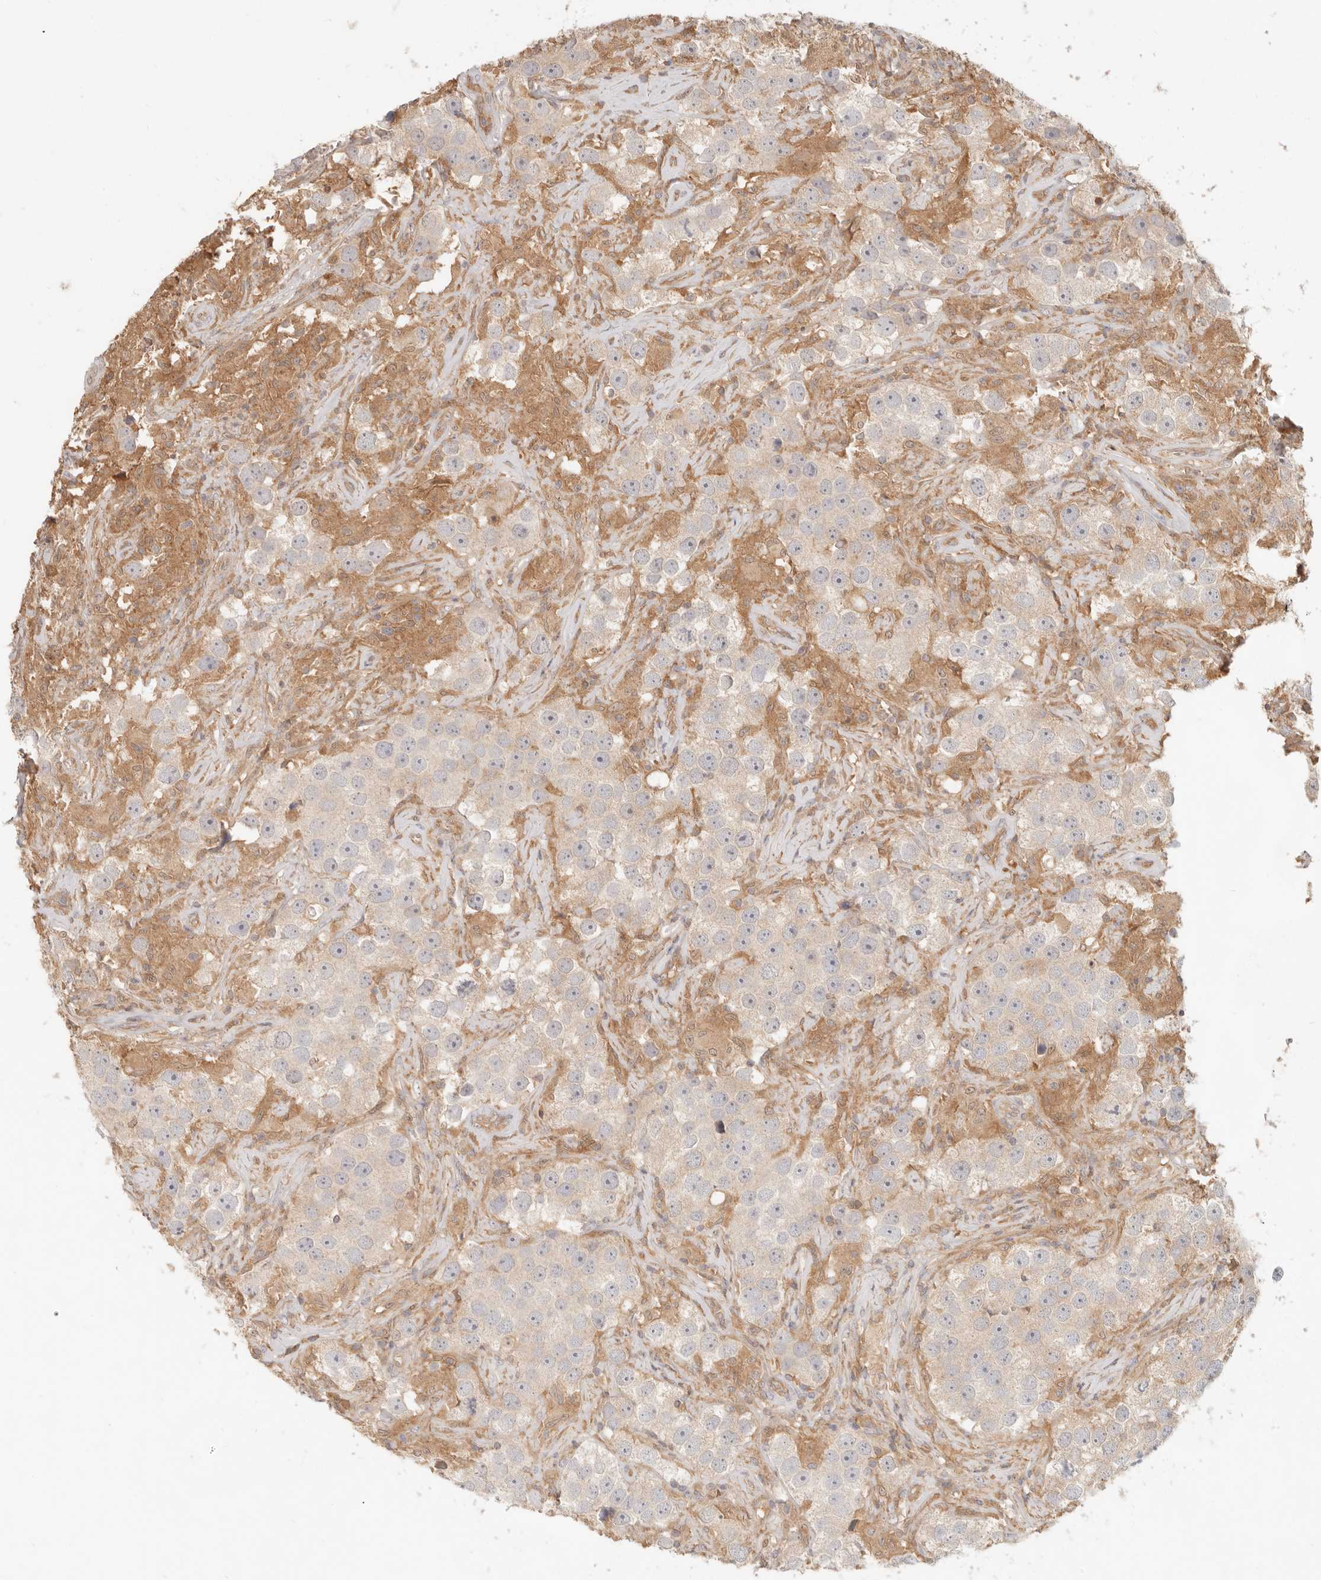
{"staining": {"intensity": "weak", "quantity": "25%-75%", "location": "cytoplasmic/membranous"}, "tissue": "testis cancer", "cell_type": "Tumor cells", "image_type": "cancer", "snomed": [{"axis": "morphology", "description": "Seminoma, NOS"}, {"axis": "topography", "description": "Testis"}], "caption": "Protein expression analysis of testis cancer displays weak cytoplasmic/membranous staining in about 25%-75% of tumor cells.", "gene": "NECAP2", "patient": {"sex": "male", "age": 49}}